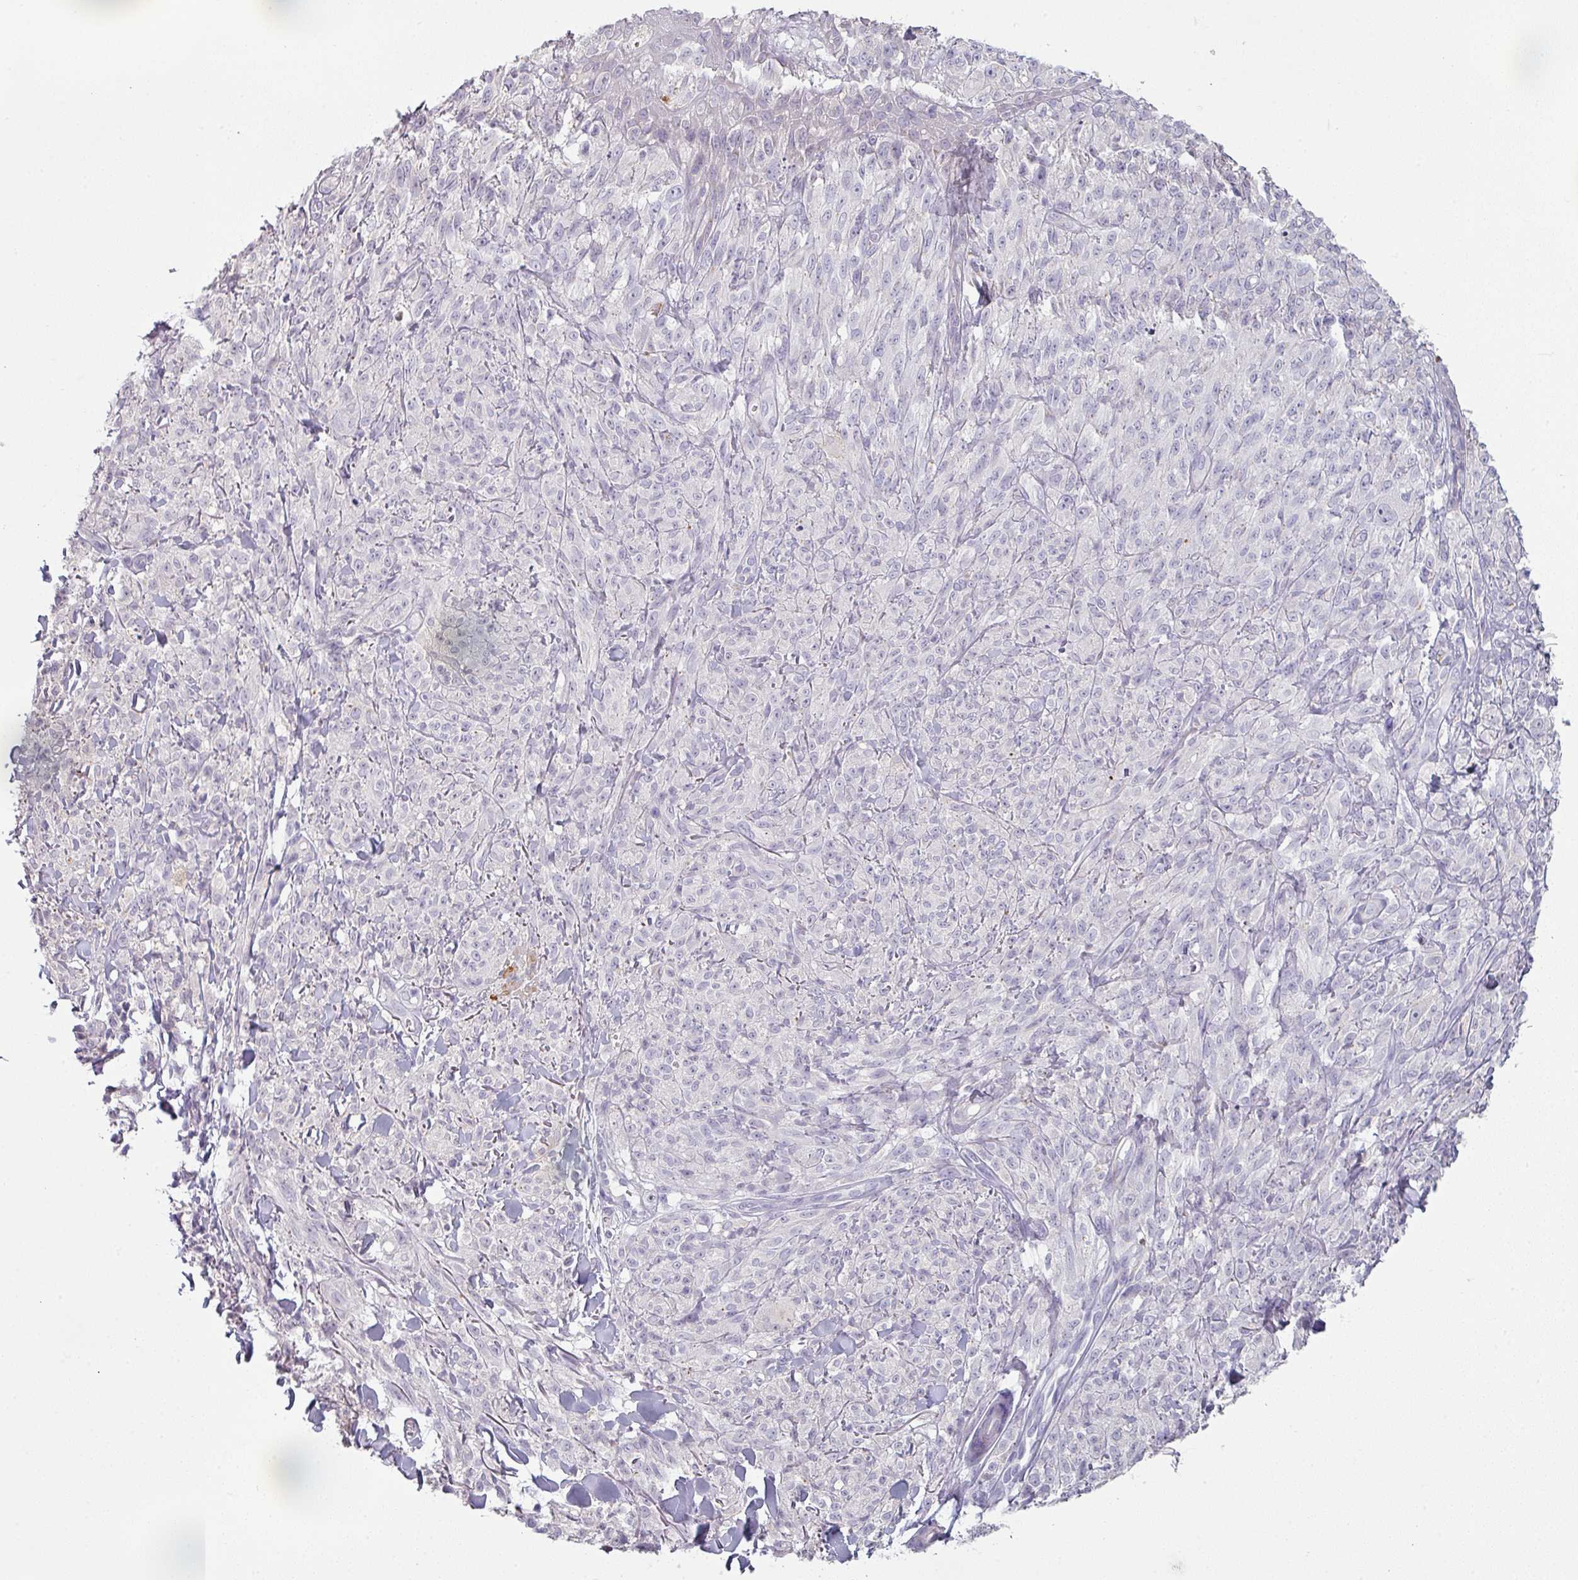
{"staining": {"intensity": "negative", "quantity": "none", "location": "none"}, "tissue": "melanoma", "cell_type": "Tumor cells", "image_type": "cancer", "snomed": [{"axis": "morphology", "description": "Malignant melanoma, NOS"}, {"axis": "topography", "description": "Skin of upper arm"}], "caption": "This is an immunohistochemistry (IHC) micrograph of human malignant melanoma. There is no staining in tumor cells.", "gene": "MAGEC3", "patient": {"sex": "female", "age": 65}}